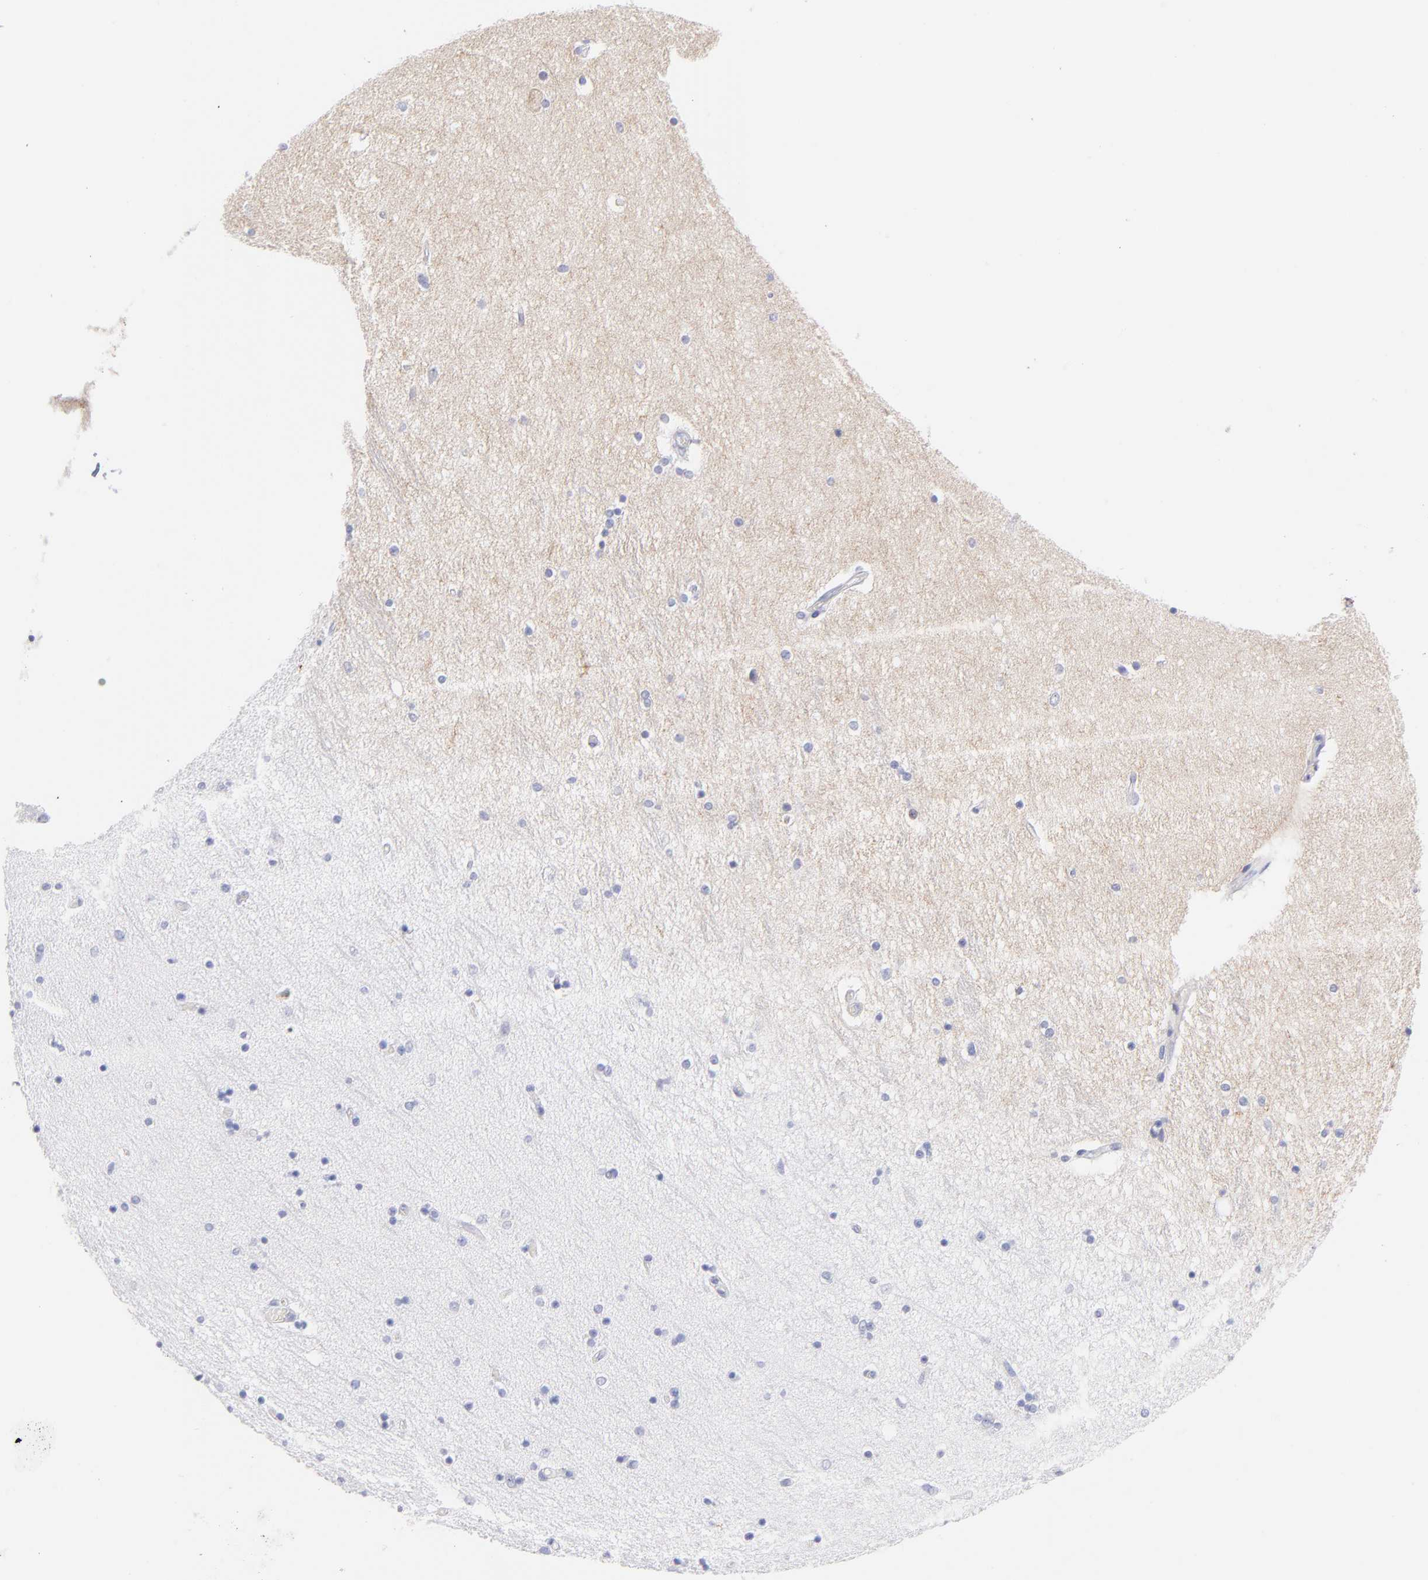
{"staining": {"intensity": "negative", "quantity": "none", "location": "none"}, "tissue": "hippocampus", "cell_type": "Glial cells", "image_type": "normal", "snomed": [{"axis": "morphology", "description": "Normal tissue, NOS"}, {"axis": "topography", "description": "Hippocampus"}], "caption": "An image of human hippocampus is negative for staining in glial cells. (Stains: DAB immunohistochemistry (IHC) with hematoxylin counter stain, Microscopy: brightfield microscopy at high magnification).", "gene": "SCGN", "patient": {"sex": "female", "age": 54}}